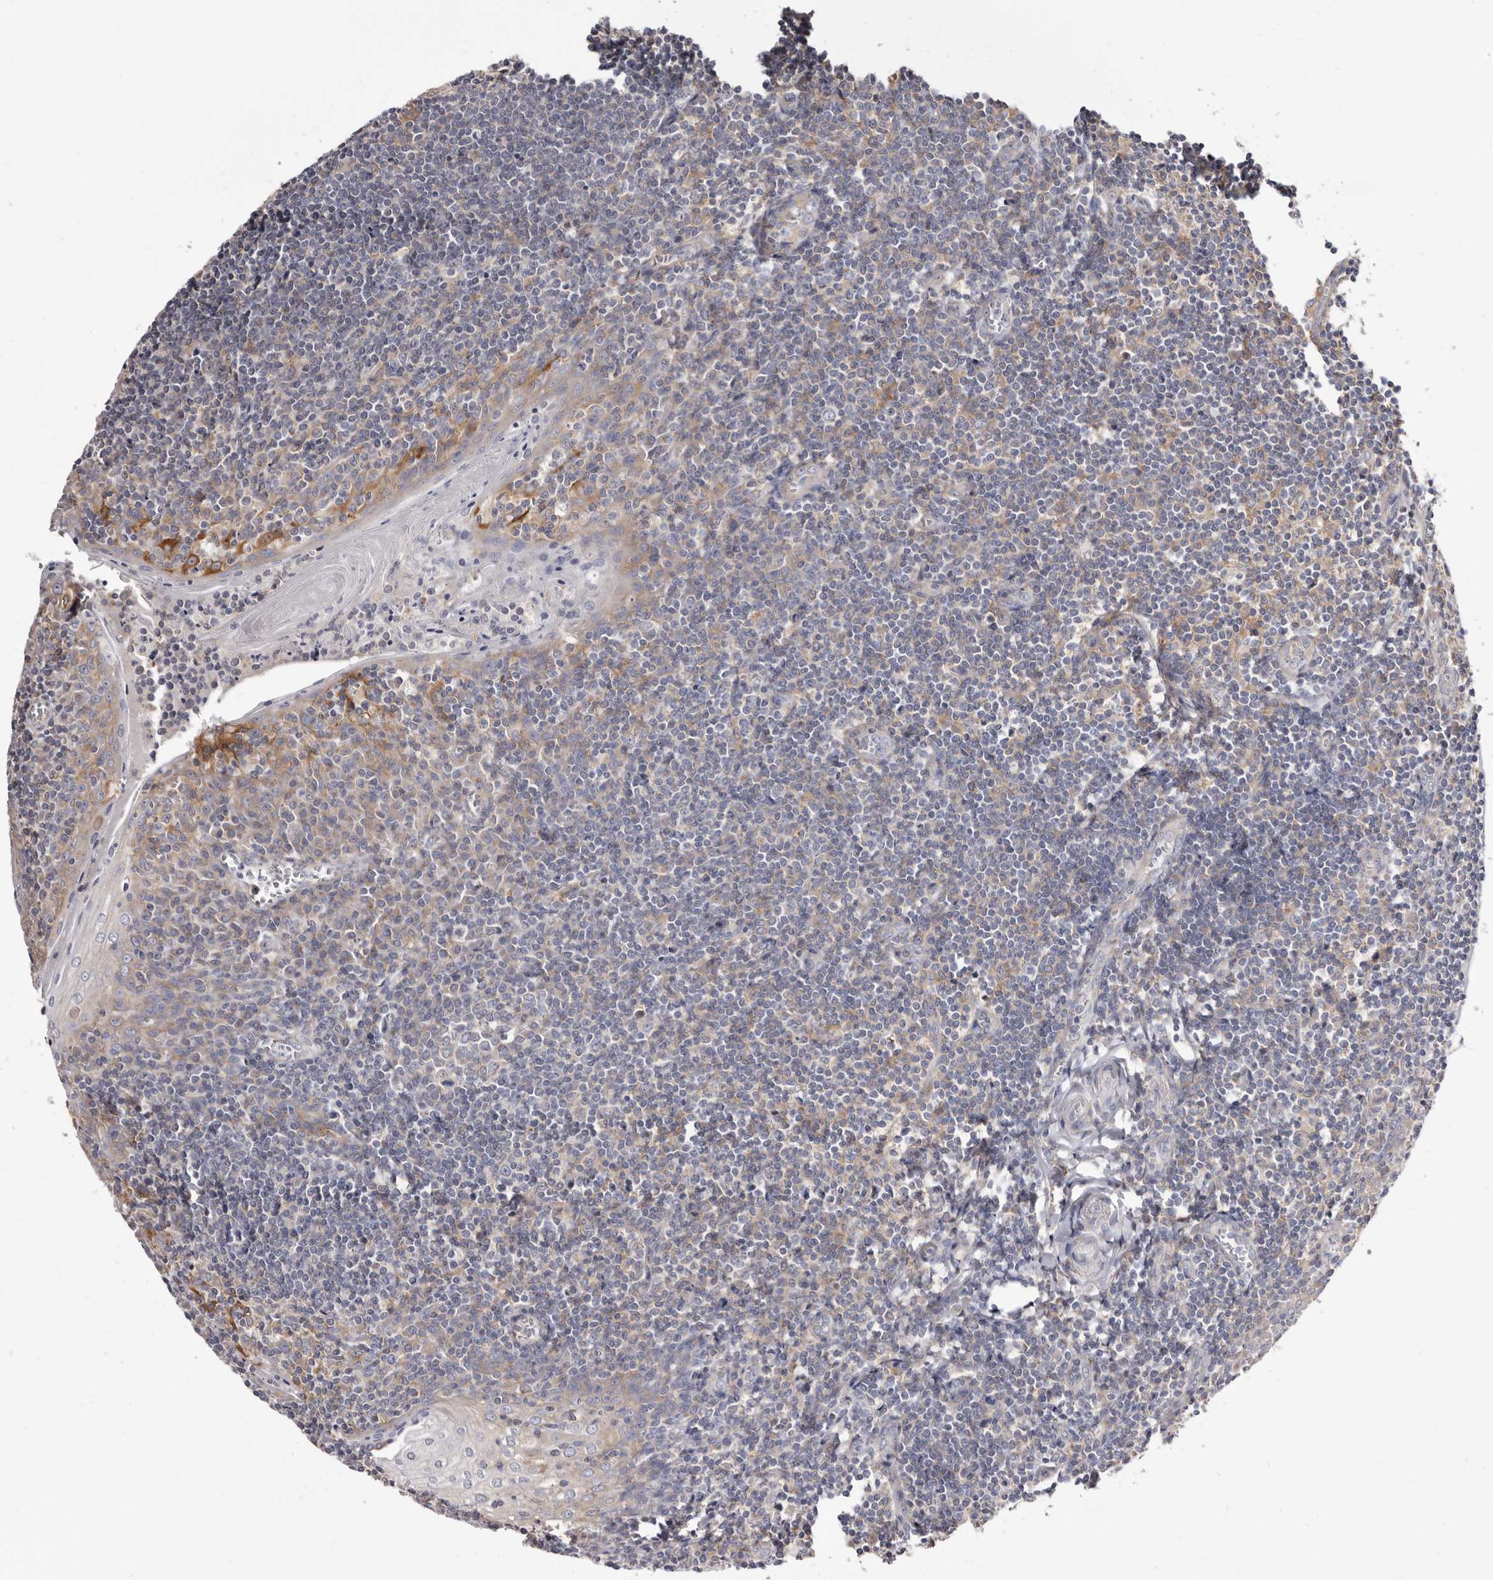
{"staining": {"intensity": "moderate", "quantity": "<25%", "location": "cytoplasmic/membranous"}, "tissue": "tonsil", "cell_type": "Germinal center cells", "image_type": "normal", "snomed": [{"axis": "morphology", "description": "Normal tissue, NOS"}, {"axis": "topography", "description": "Tonsil"}], "caption": "High-power microscopy captured an immunohistochemistry micrograph of benign tonsil, revealing moderate cytoplasmic/membranous staining in approximately <25% of germinal center cells. (DAB = brown stain, brightfield microscopy at high magnification).", "gene": "COQ8B", "patient": {"sex": "male", "age": 27}}